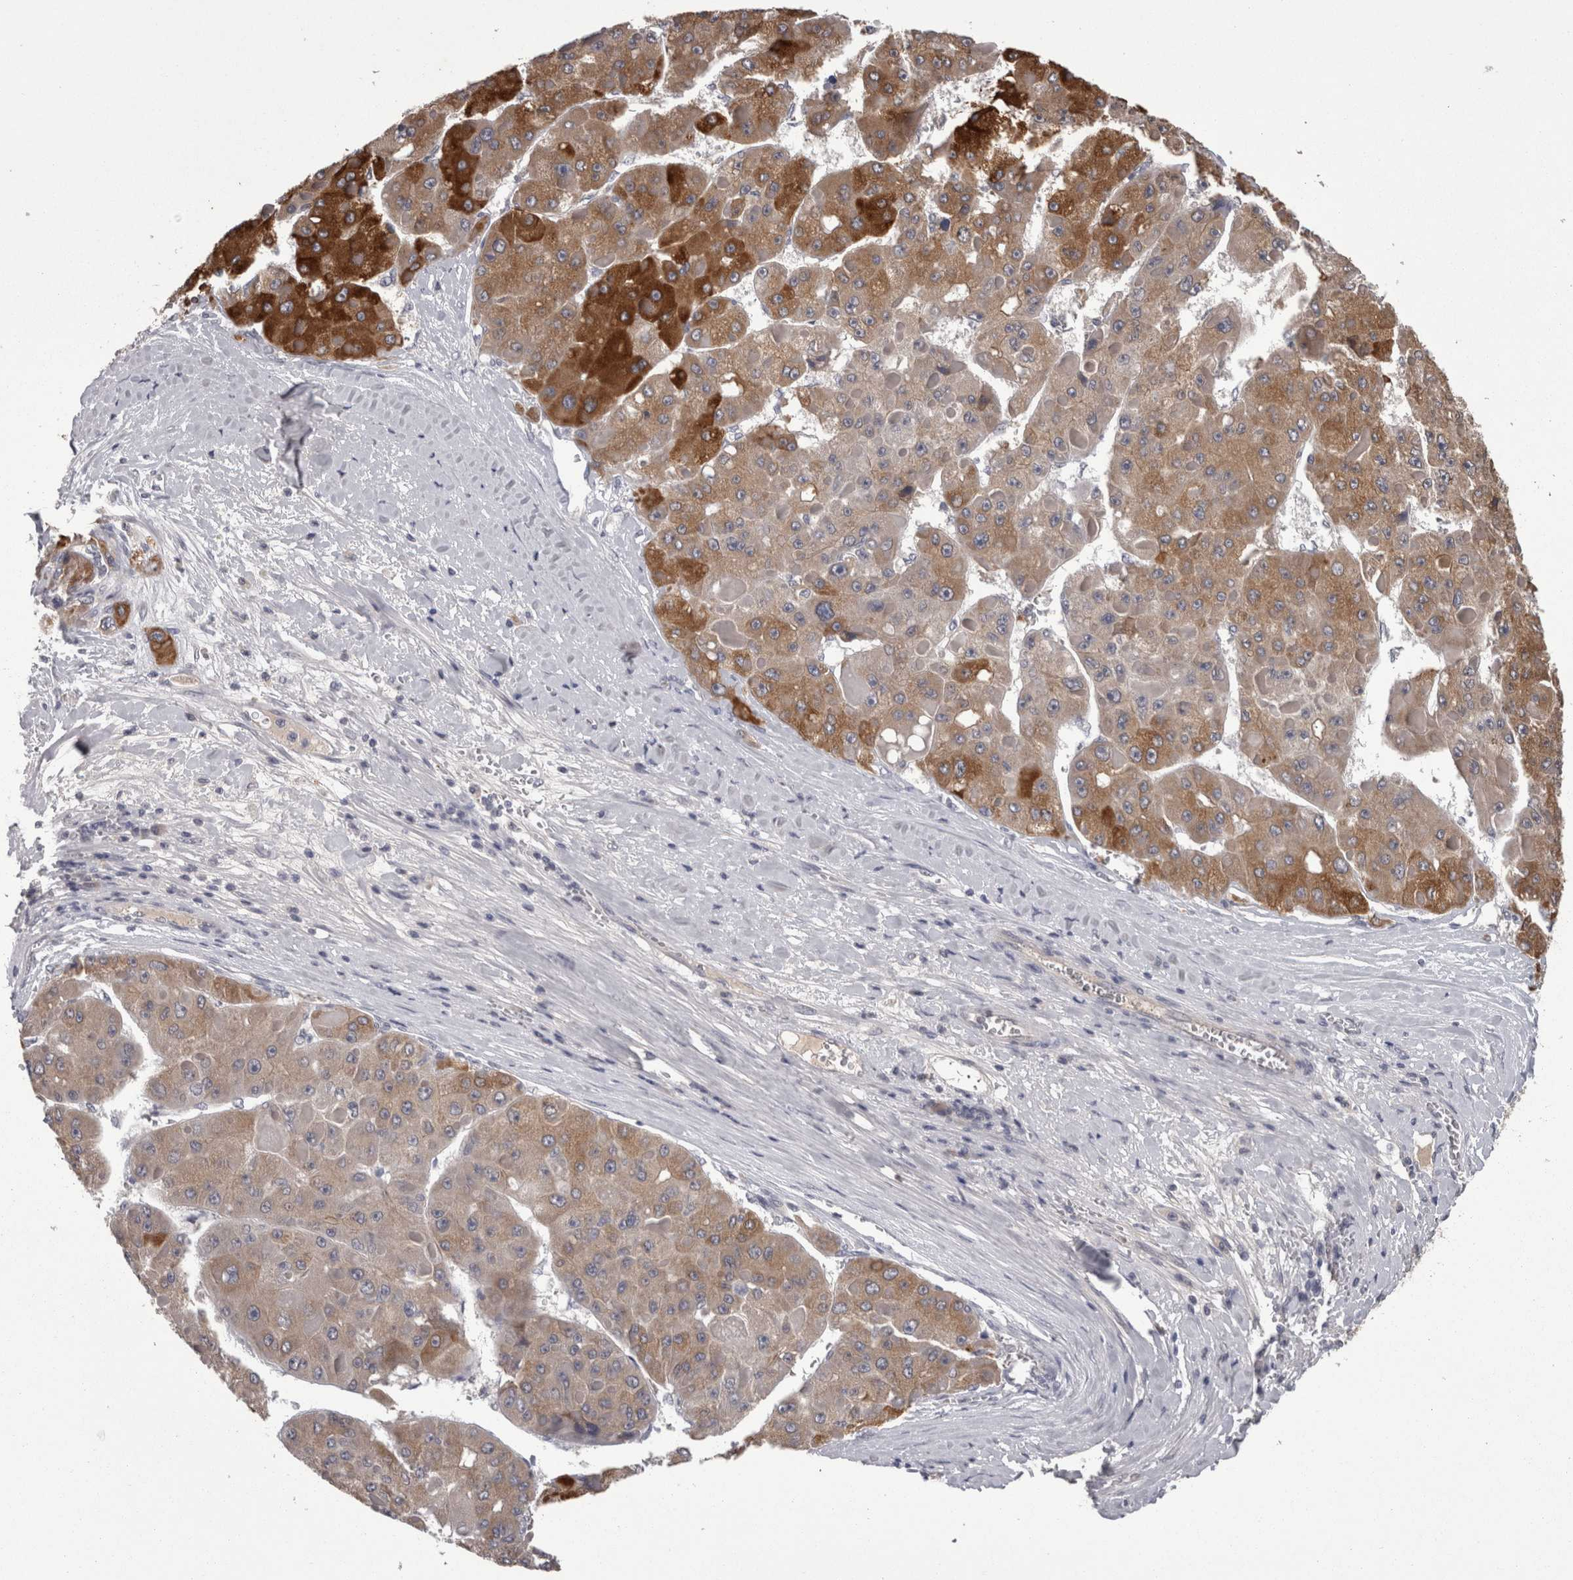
{"staining": {"intensity": "moderate", "quantity": ">75%", "location": "cytoplasmic/membranous"}, "tissue": "liver cancer", "cell_type": "Tumor cells", "image_type": "cancer", "snomed": [{"axis": "morphology", "description": "Carcinoma, Hepatocellular, NOS"}, {"axis": "topography", "description": "Liver"}], "caption": "Human liver hepatocellular carcinoma stained with a brown dye reveals moderate cytoplasmic/membranous positive staining in approximately >75% of tumor cells.", "gene": "PON3", "patient": {"sex": "female", "age": 73}}